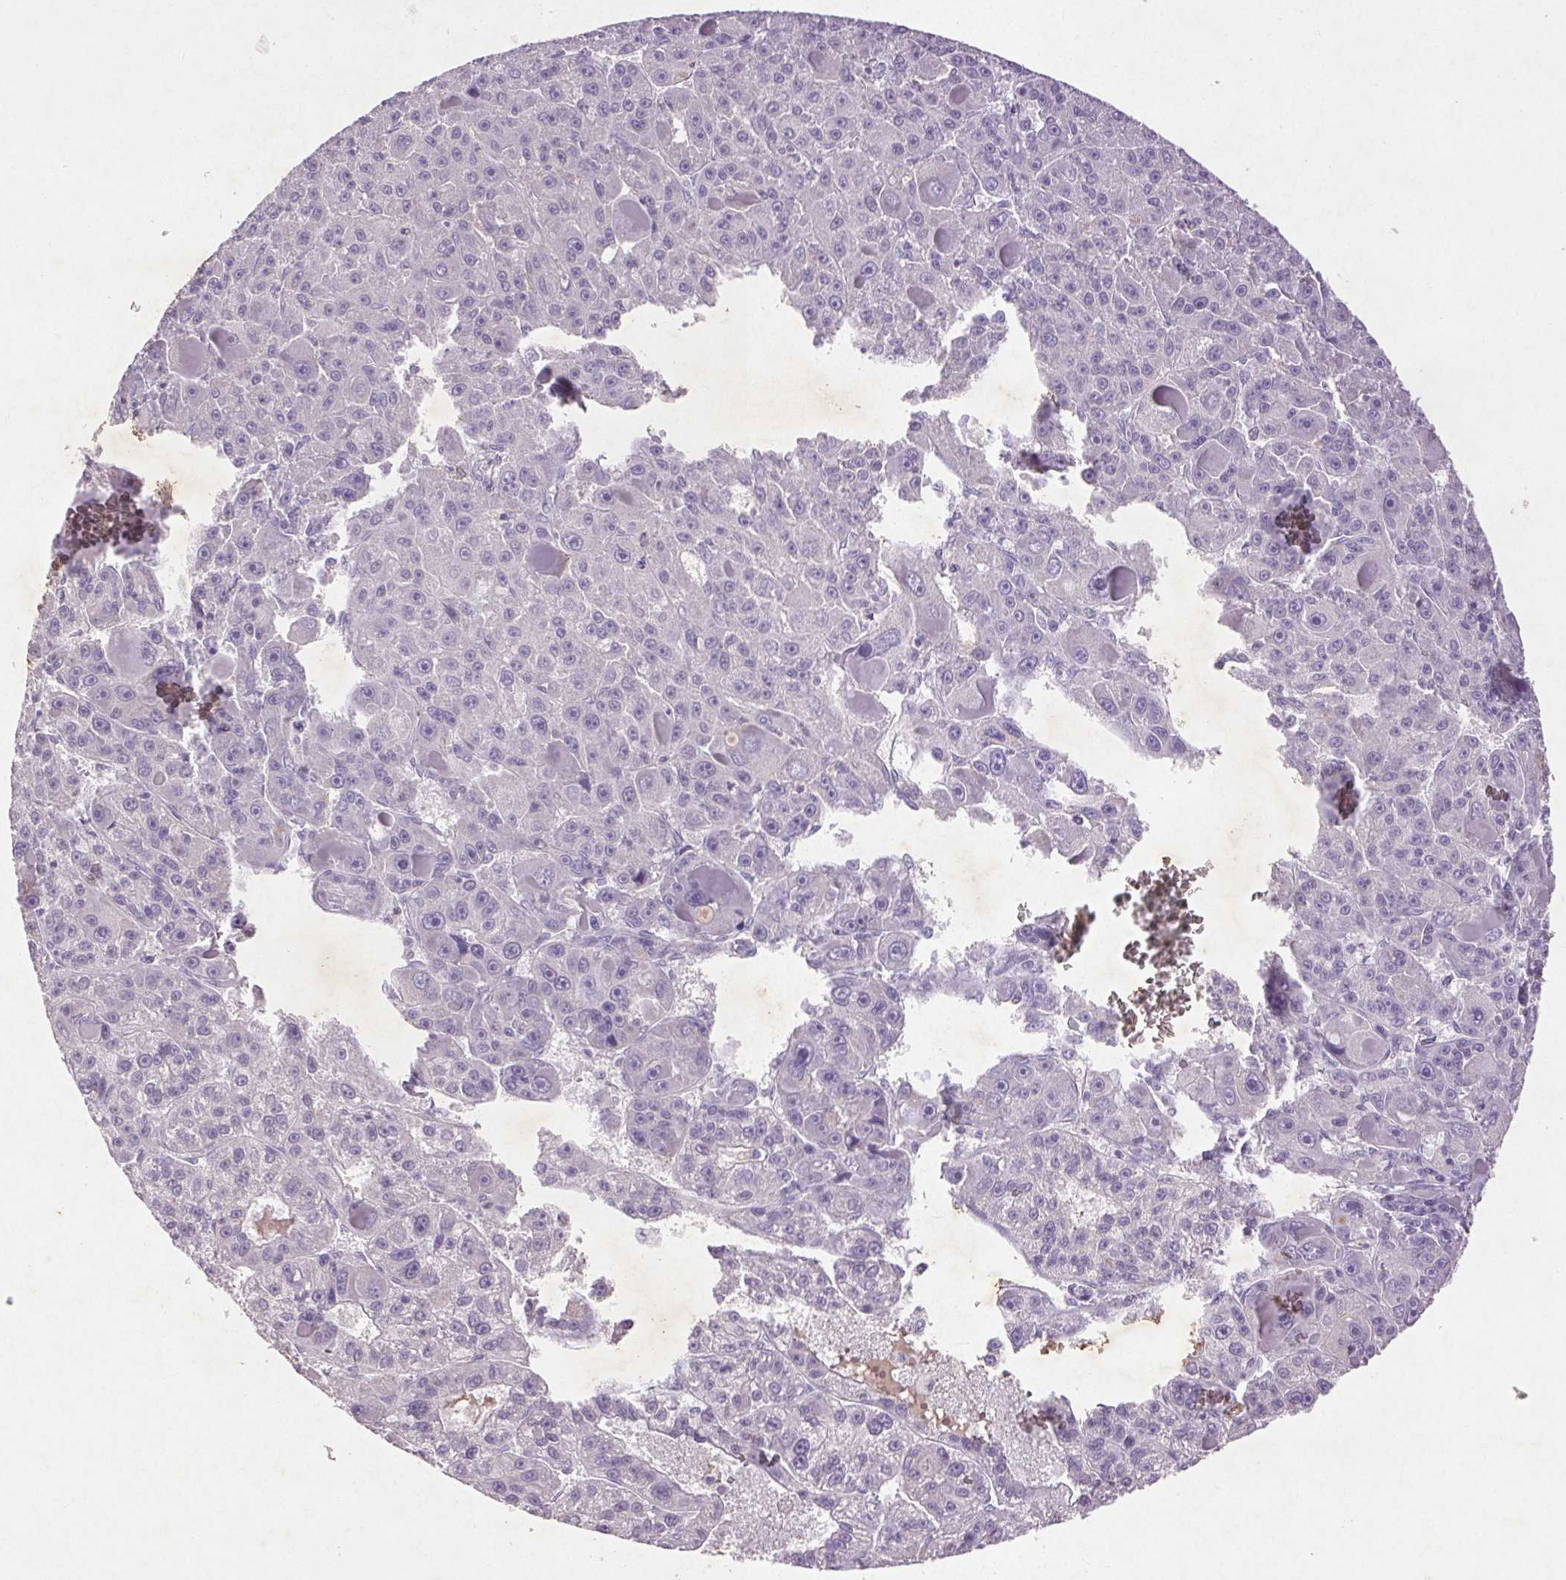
{"staining": {"intensity": "negative", "quantity": "none", "location": "none"}, "tissue": "liver cancer", "cell_type": "Tumor cells", "image_type": "cancer", "snomed": [{"axis": "morphology", "description": "Carcinoma, Hepatocellular, NOS"}, {"axis": "topography", "description": "Liver"}], "caption": "Immunohistochemical staining of liver hepatocellular carcinoma displays no significant positivity in tumor cells. (DAB immunohistochemistry, high magnification).", "gene": "FNDC7", "patient": {"sex": "male", "age": 76}}